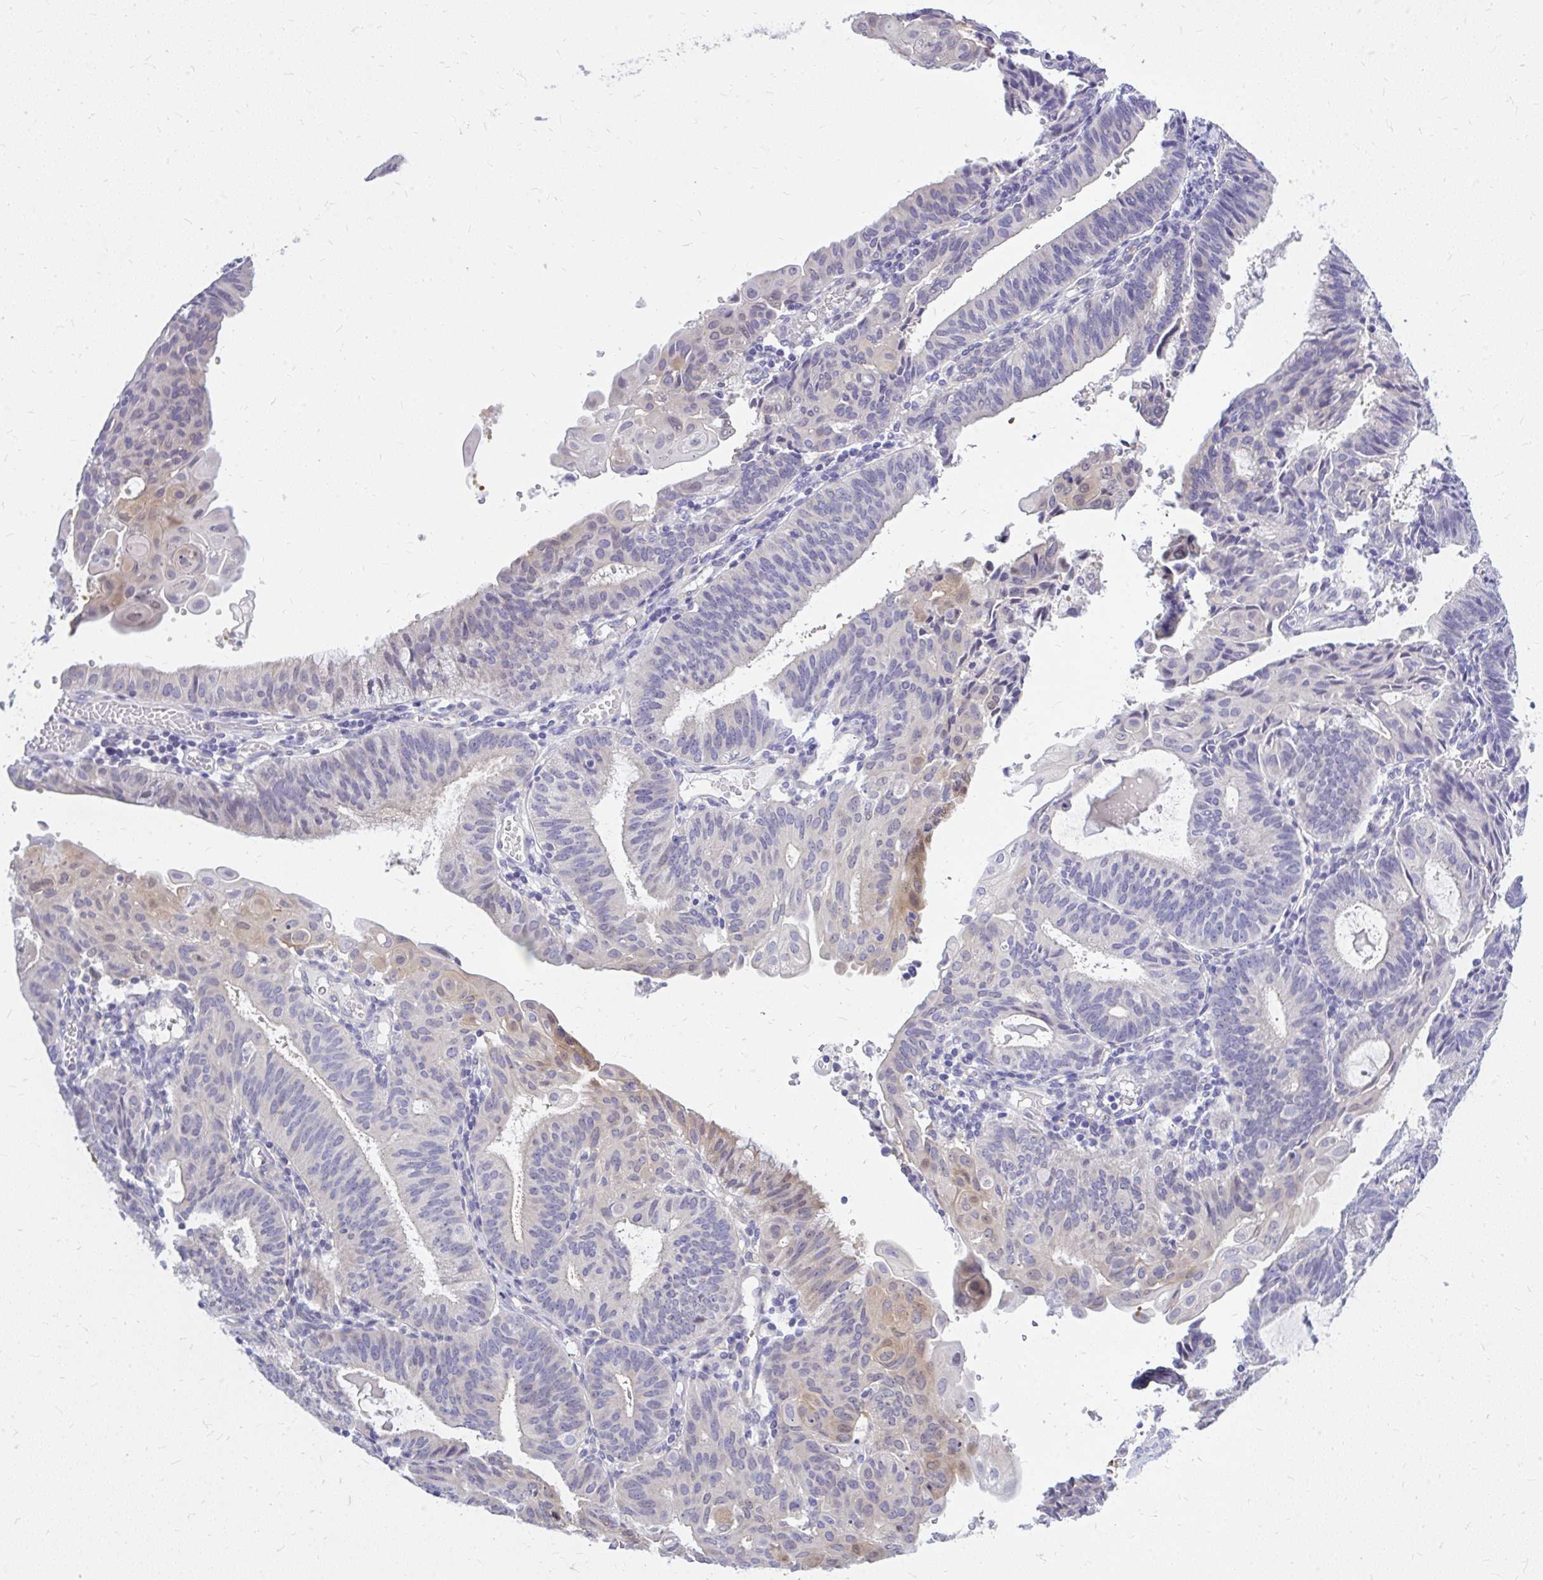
{"staining": {"intensity": "negative", "quantity": "none", "location": "none"}, "tissue": "endometrial cancer", "cell_type": "Tumor cells", "image_type": "cancer", "snomed": [{"axis": "morphology", "description": "Adenocarcinoma, NOS"}, {"axis": "topography", "description": "Endometrium"}], "caption": "Immunohistochemistry of adenocarcinoma (endometrial) displays no positivity in tumor cells.", "gene": "MAP1LC3A", "patient": {"sex": "female", "age": 49}}